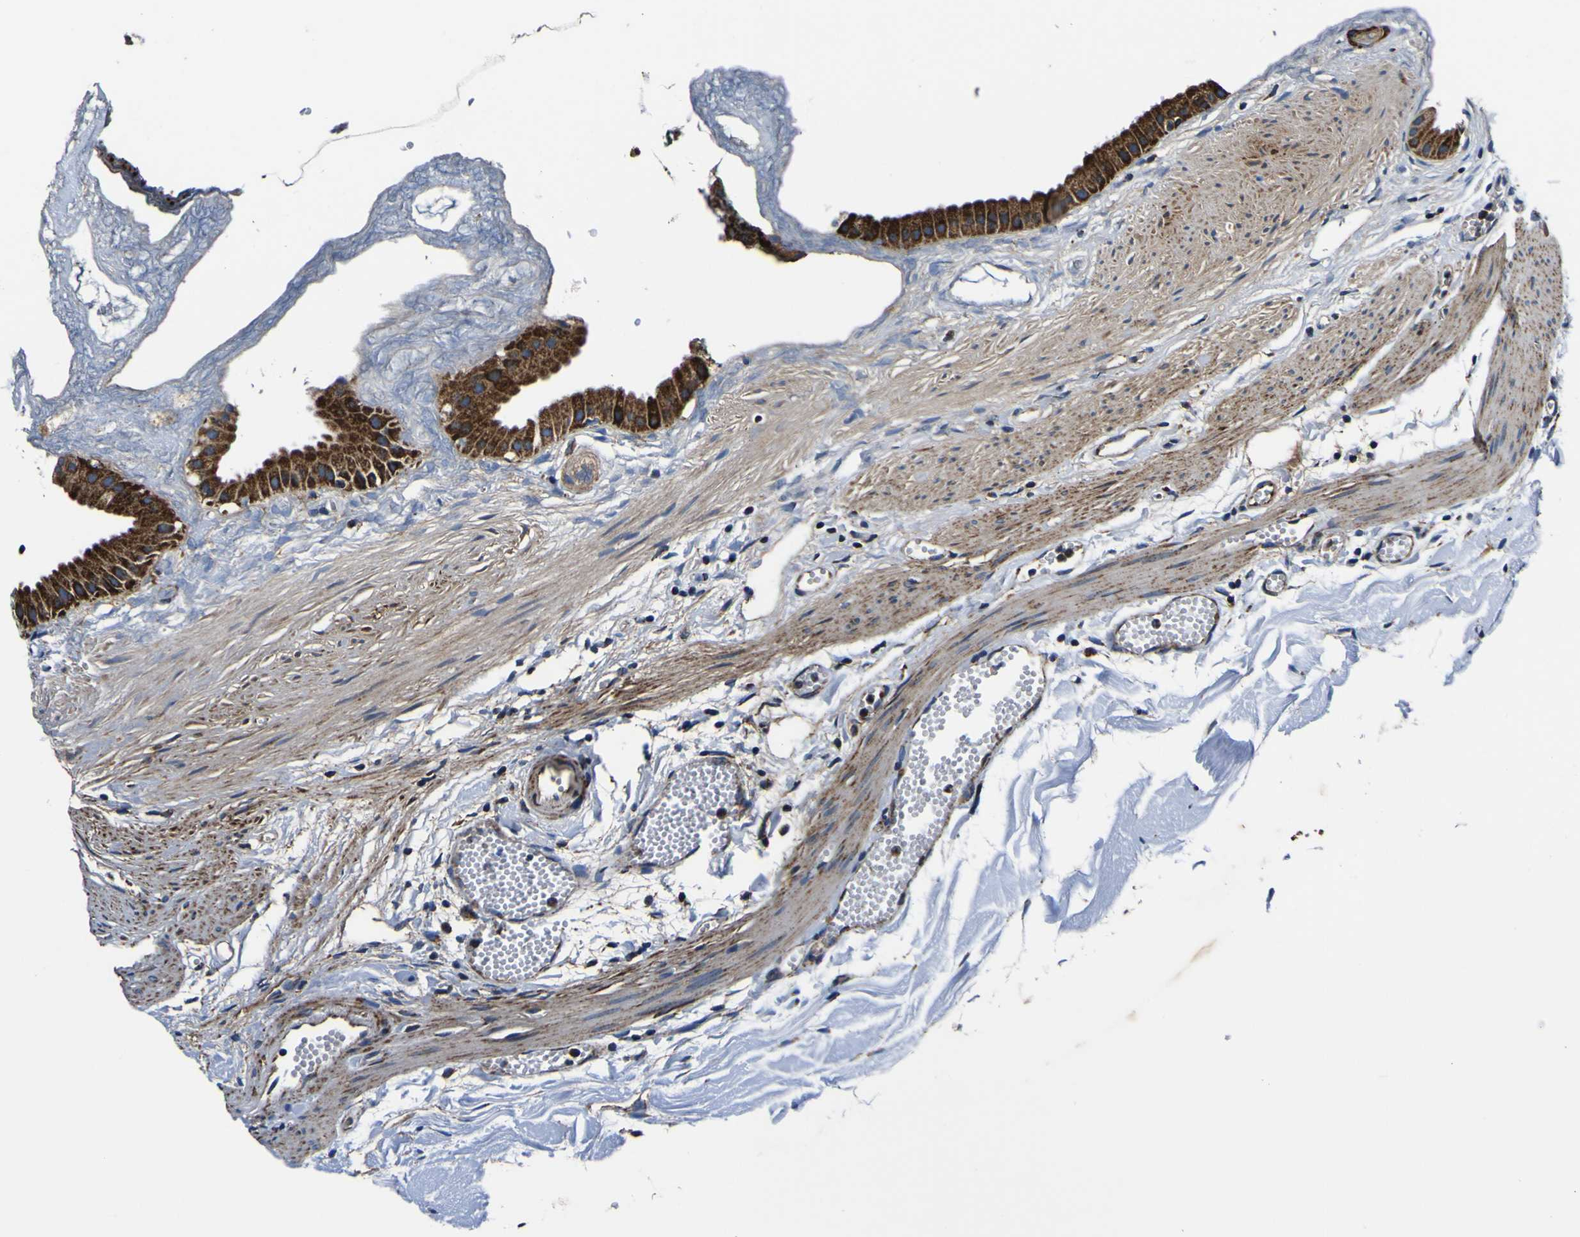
{"staining": {"intensity": "strong", "quantity": ">75%", "location": "cytoplasmic/membranous"}, "tissue": "gallbladder", "cell_type": "Glandular cells", "image_type": "normal", "snomed": [{"axis": "morphology", "description": "Normal tissue, NOS"}, {"axis": "topography", "description": "Gallbladder"}], "caption": "Benign gallbladder shows strong cytoplasmic/membranous expression in about >75% of glandular cells (brown staining indicates protein expression, while blue staining denotes nuclei)..", "gene": "PTRH2", "patient": {"sex": "female", "age": 64}}